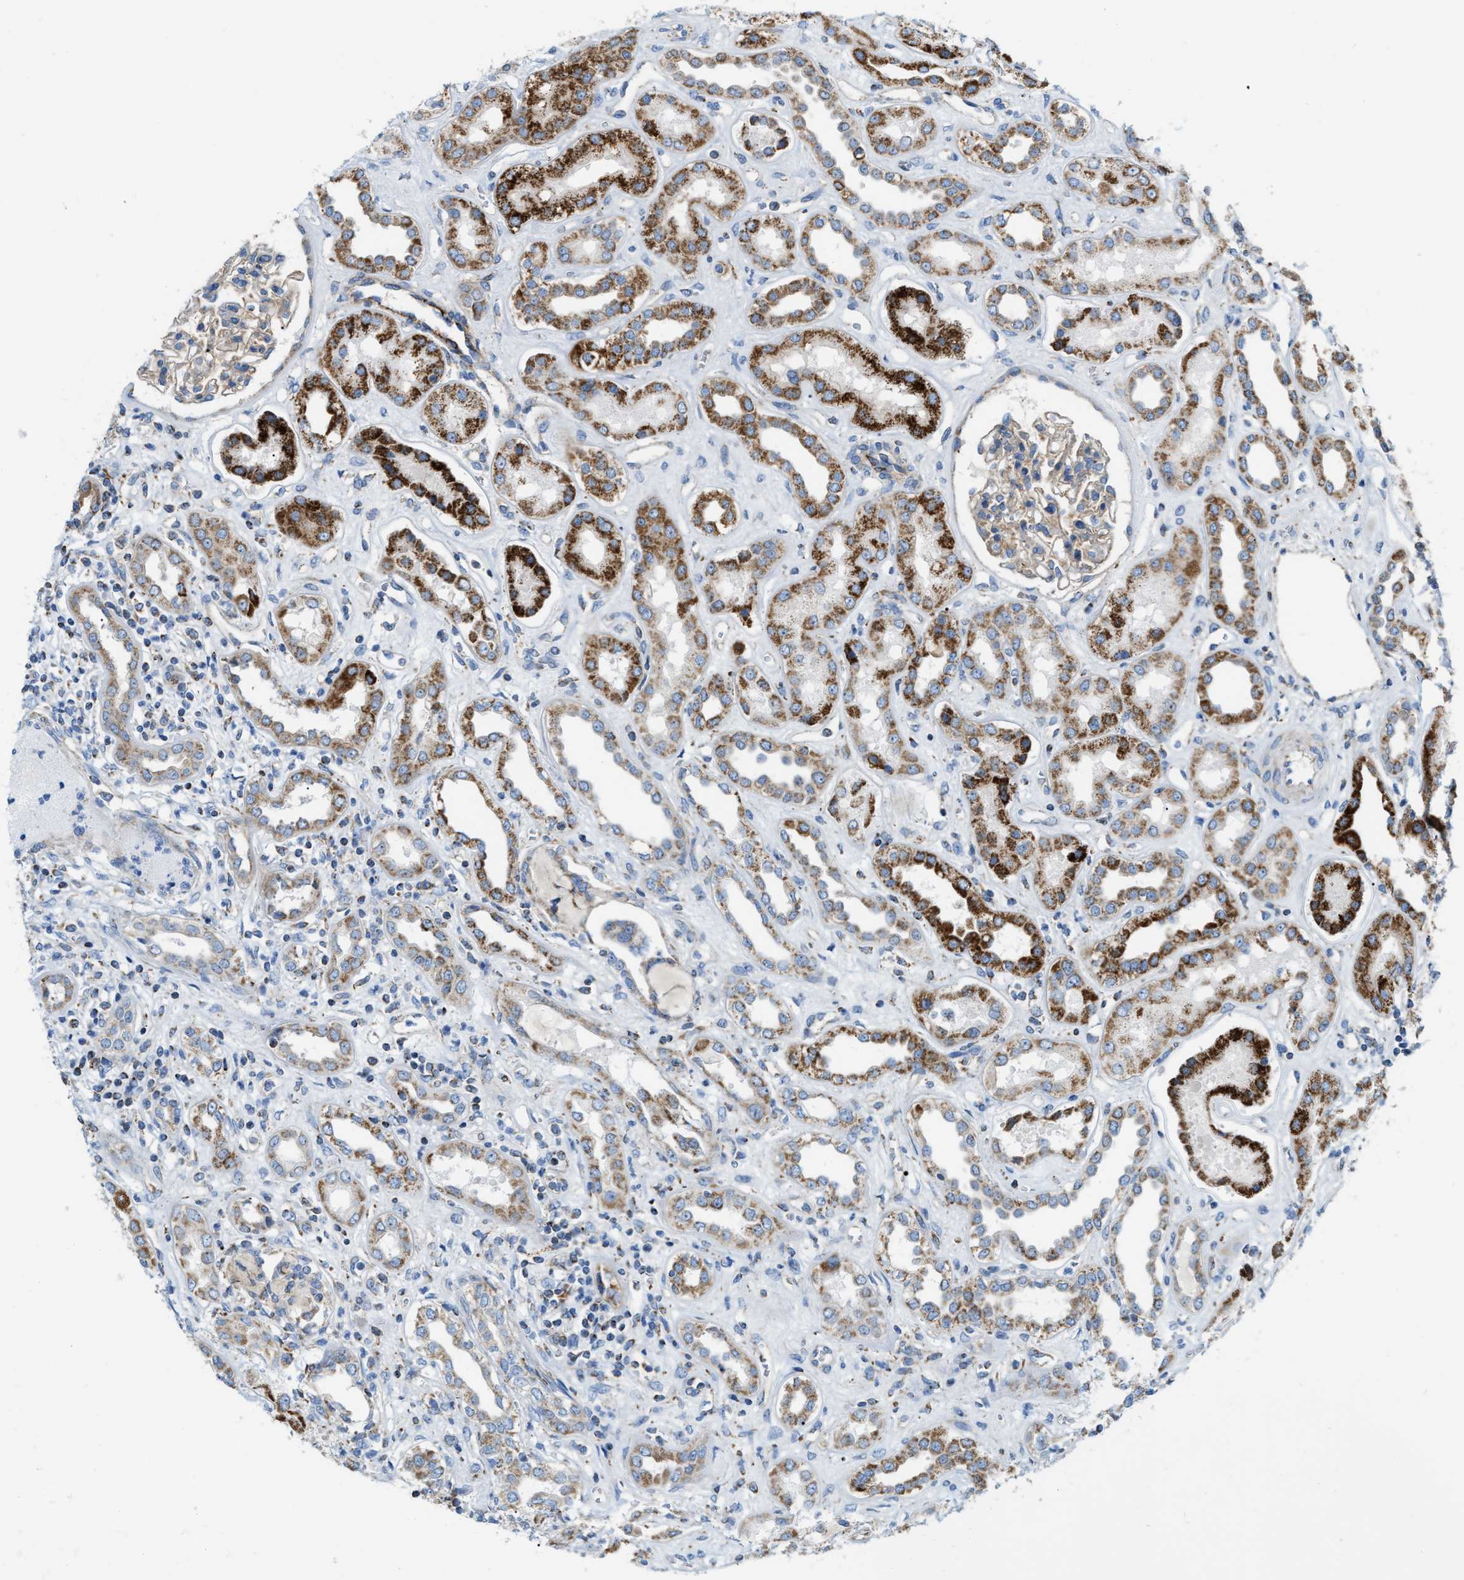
{"staining": {"intensity": "negative", "quantity": "none", "location": "none"}, "tissue": "kidney", "cell_type": "Cells in glomeruli", "image_type": "normal", "snomed": [{"axis": "morphology", "description": "Normal tissue, NOS"}, {"axis": "topography", "description": "Kidney"}], "caption": "The histopathology image reveals no staining of cells in glomeruli in benign kidney. Brightfield microscopy of immunohistochemistry stained with DAB (3,3'-diaminobenzidine) (brown) and hematoxylin (blue), captured at high magnification.", "gene": "JADE1", "patient": {"sex": "male", "age": 59}}